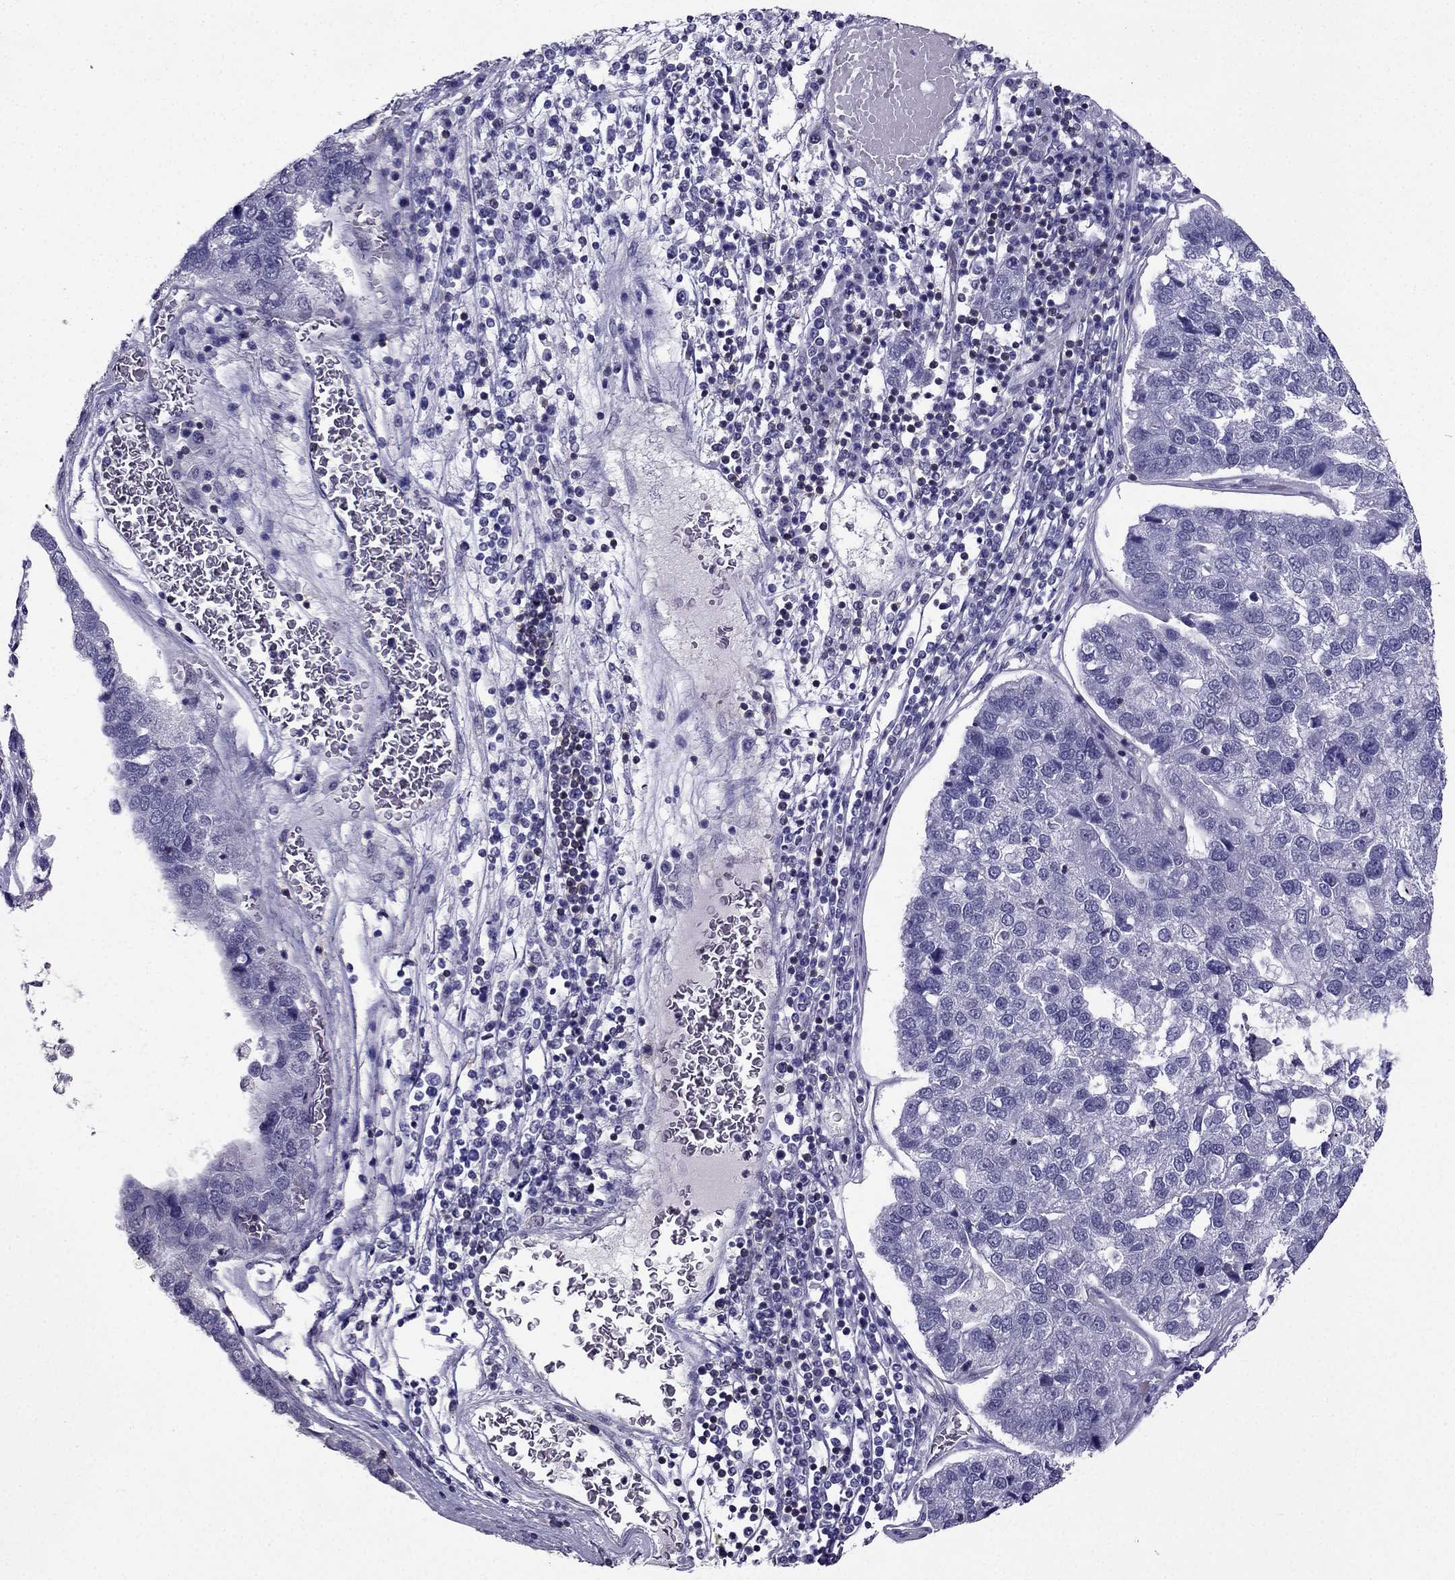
{"staining": {"intensity": "negative", "quantity": "none", "location": "none"}, "tissue": "pancreatic cancer", "cell_type": "Tumor cells", "image_type": "cancer", "snomed": [{"axis": "morphology", "description": "Adenocarcinoma, NOS"}, {"axis": "topography", "description": "Pancreas"}], "caption": "Immunohistochemistry micrograph of neoplastic tissue: human pancreatic cancer stained with DAB (3,3'-diaminobenzidine) displays no significant protein positivity in tumor cells.", "gene": "AAK1", "patient": {"sex": "female", "age": 61}}